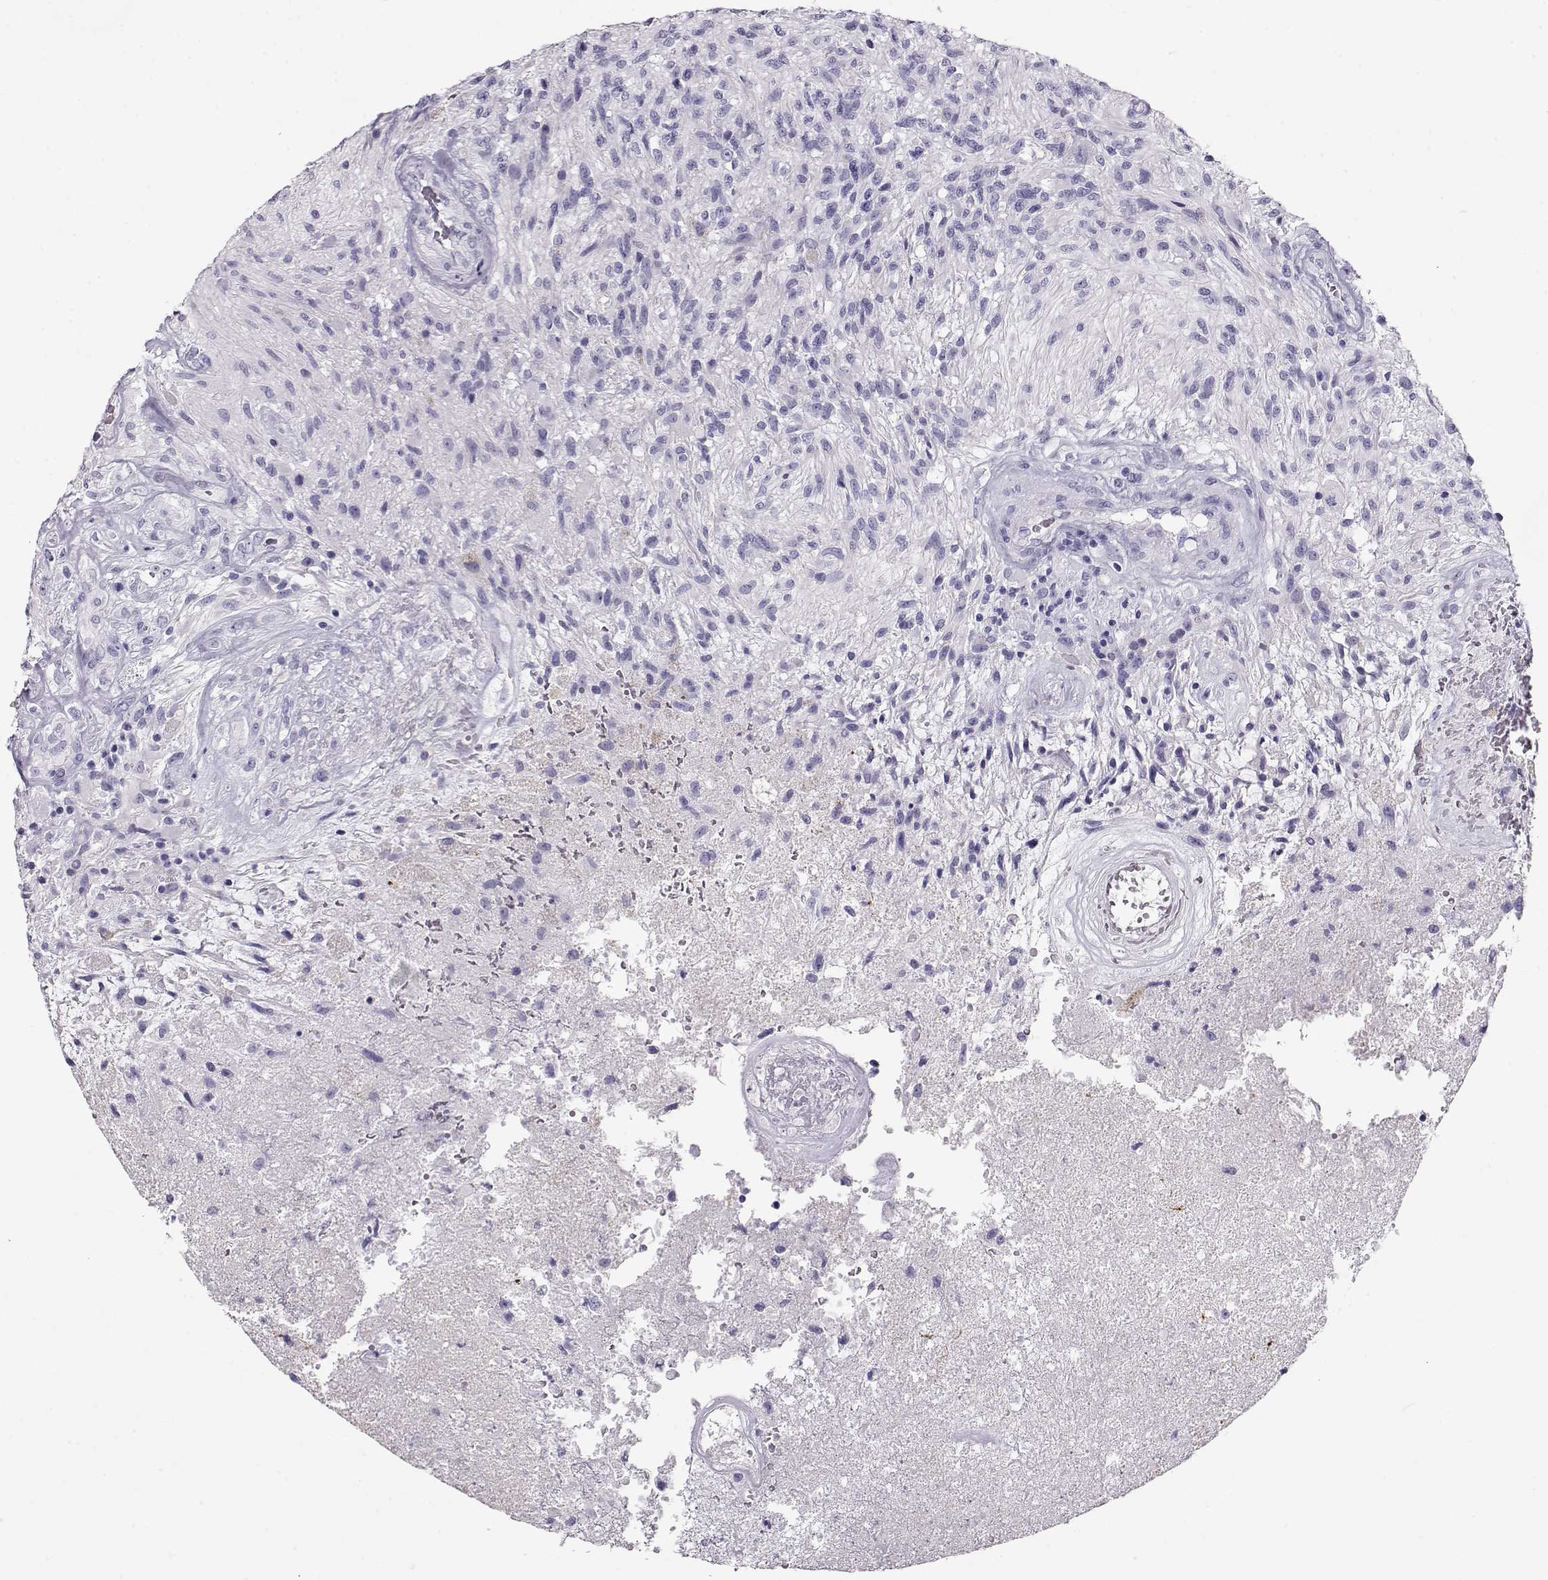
{"staining": {"intensity": "negative", "quantity": "none", "location": "none"}, "tissue": "glioma", "cell_type": "Tumor cells", "image_type": "cancer", "snomed": [{"axis": "morphology", "description": "Glioma, malignant, High grade"}, {"axis": "topography", "description": "Brain"}], "caption": "Immunohistochemical staining of malignant glioma (high-grade) reveals no significant expression in tumor cells.", "gene": "ACTN2", "patient": {"sex": "male", "age": 56}}